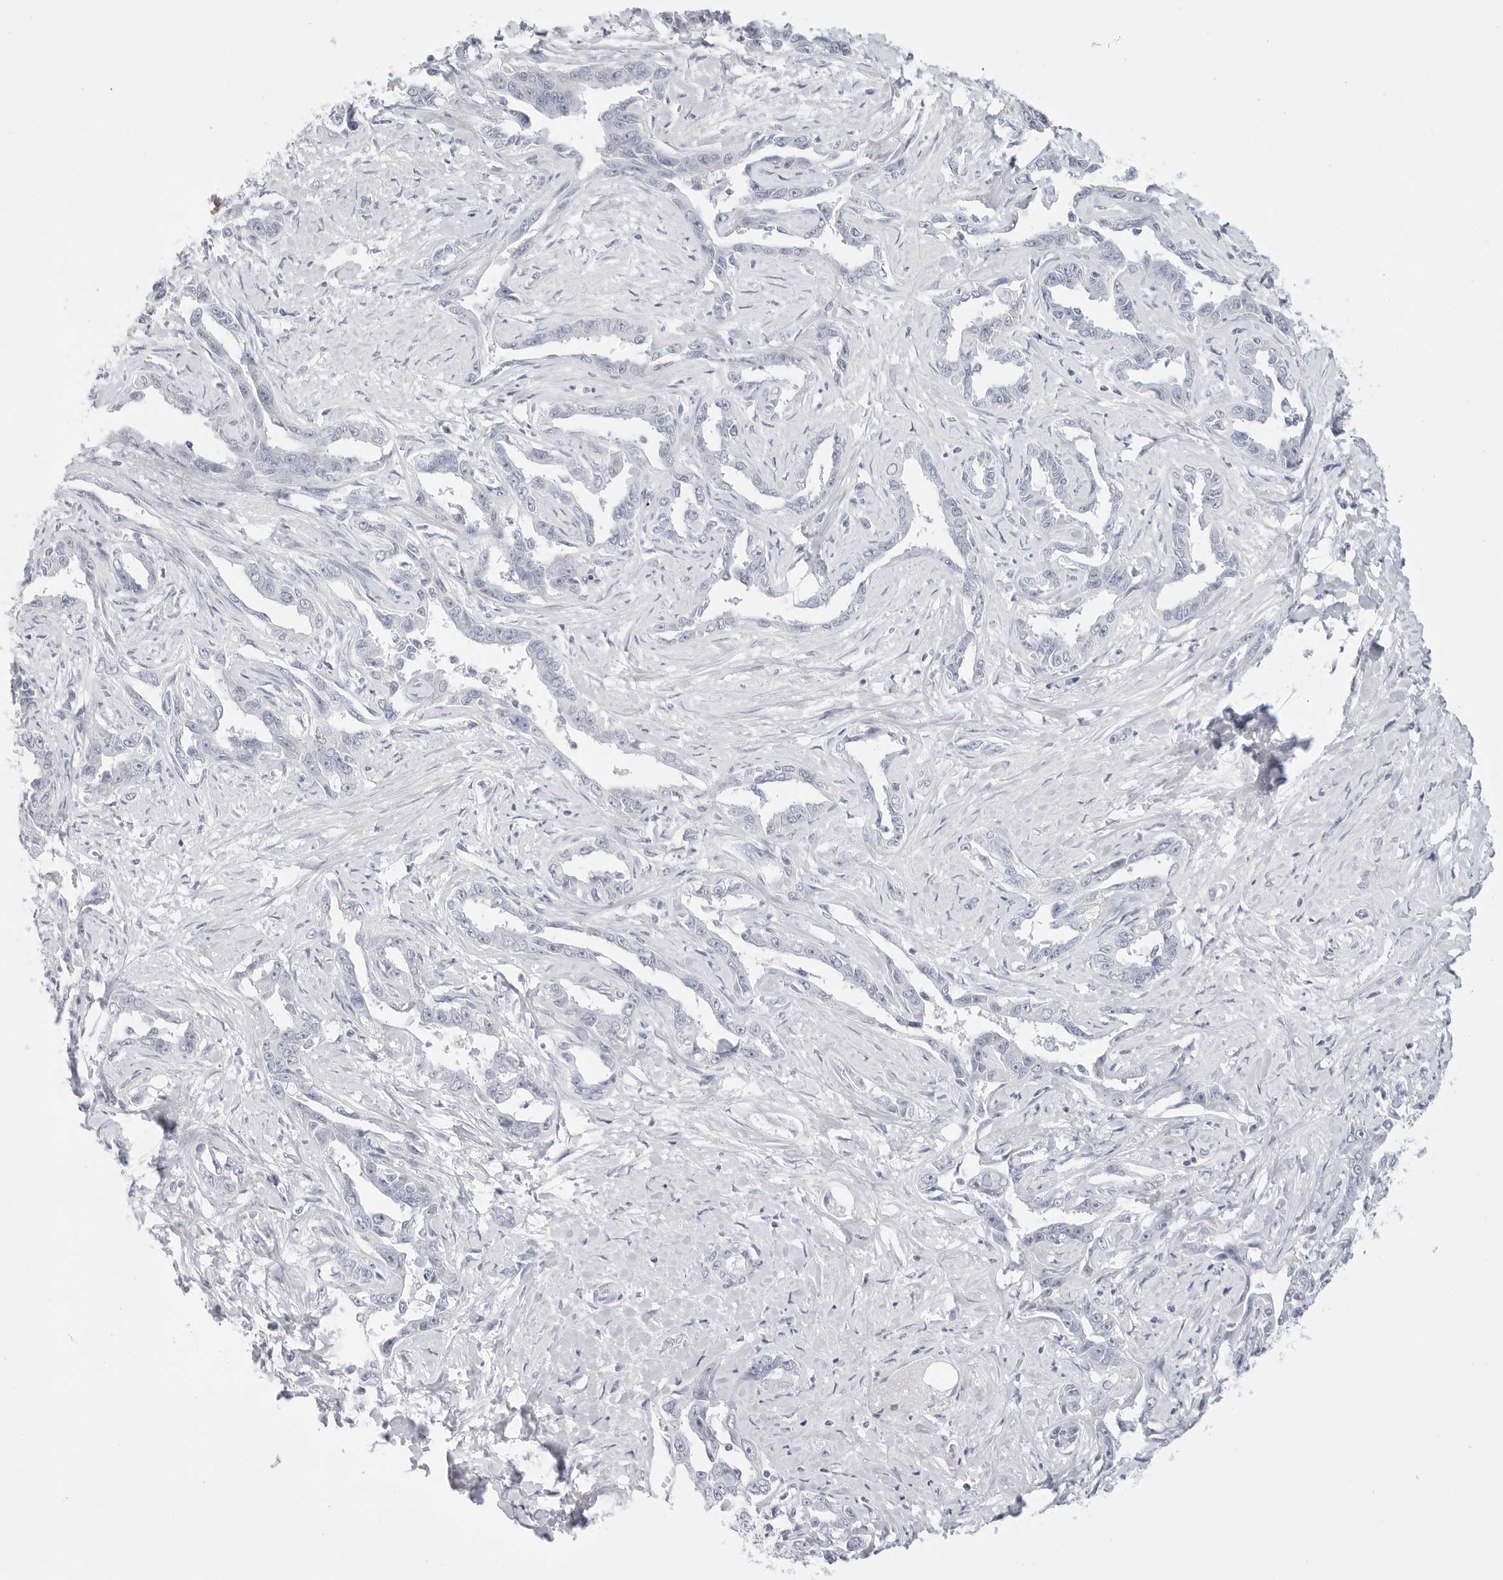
{"staining": {"intensity": "negative", "quantity": "none", "location": "none"}, "tissue": "liver cancer", "cell_type": "Tumor cells", "image_type": "cancer", "snomed": [{"axis": "morphology", "description": "Cholangiocarcinoma"}, {"axis": "topography", "description": "Liver"}], "caption": "Immunohistochemical staining of cholangiocarcinoma (liver) exhibits no significant expression in tumor cells. The staining is performed using DAB (3,3'-diaminobenzidine) brown chromogen with nuclei counter-stained in using hematoxylin.", "gene": "HMGCS2", "patient": {"sex": "male", "age": 59}}